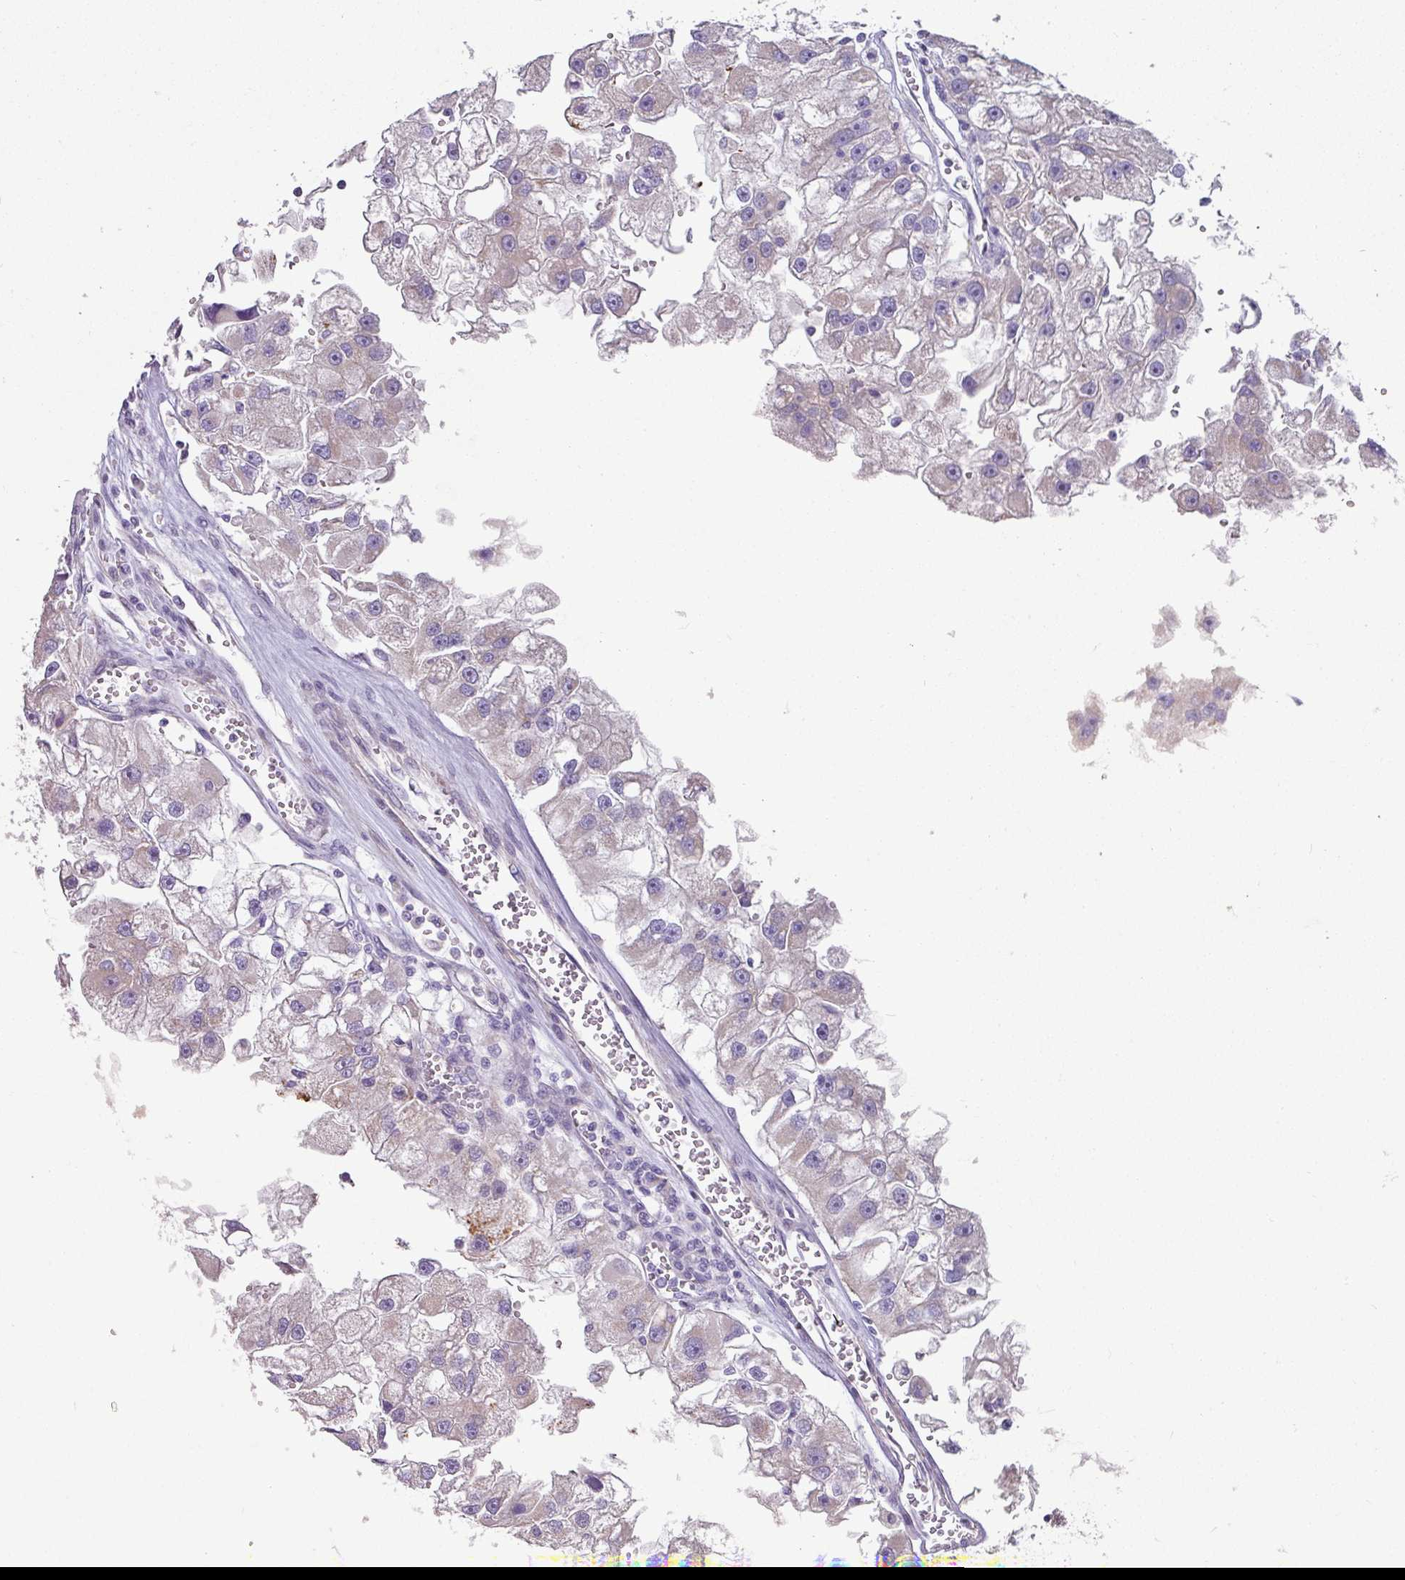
{"staining": {"intensity": "negative", "quantity": "none", "location": "none"}, "tissue": "renal cancer", "cell_type": "Tumor cells", "image_type": "cancer", "snomed": [{"axis": "morphology", "description": "Adenocarcinoma, NOS"}, {"axis": "topography", "description": "Kidney"}], "caption": "DAB immunohistochemical staining of renal adenocarcinoma demonstrates no significant expression in tumor cells. The staining is performed using DAB (3,3'-diaminobenzidine) brown chromogen with nuclei counter-stained in using hematoxylin.", "gene": "MRRF", "patient": {"sex": "male", "age": 63}}